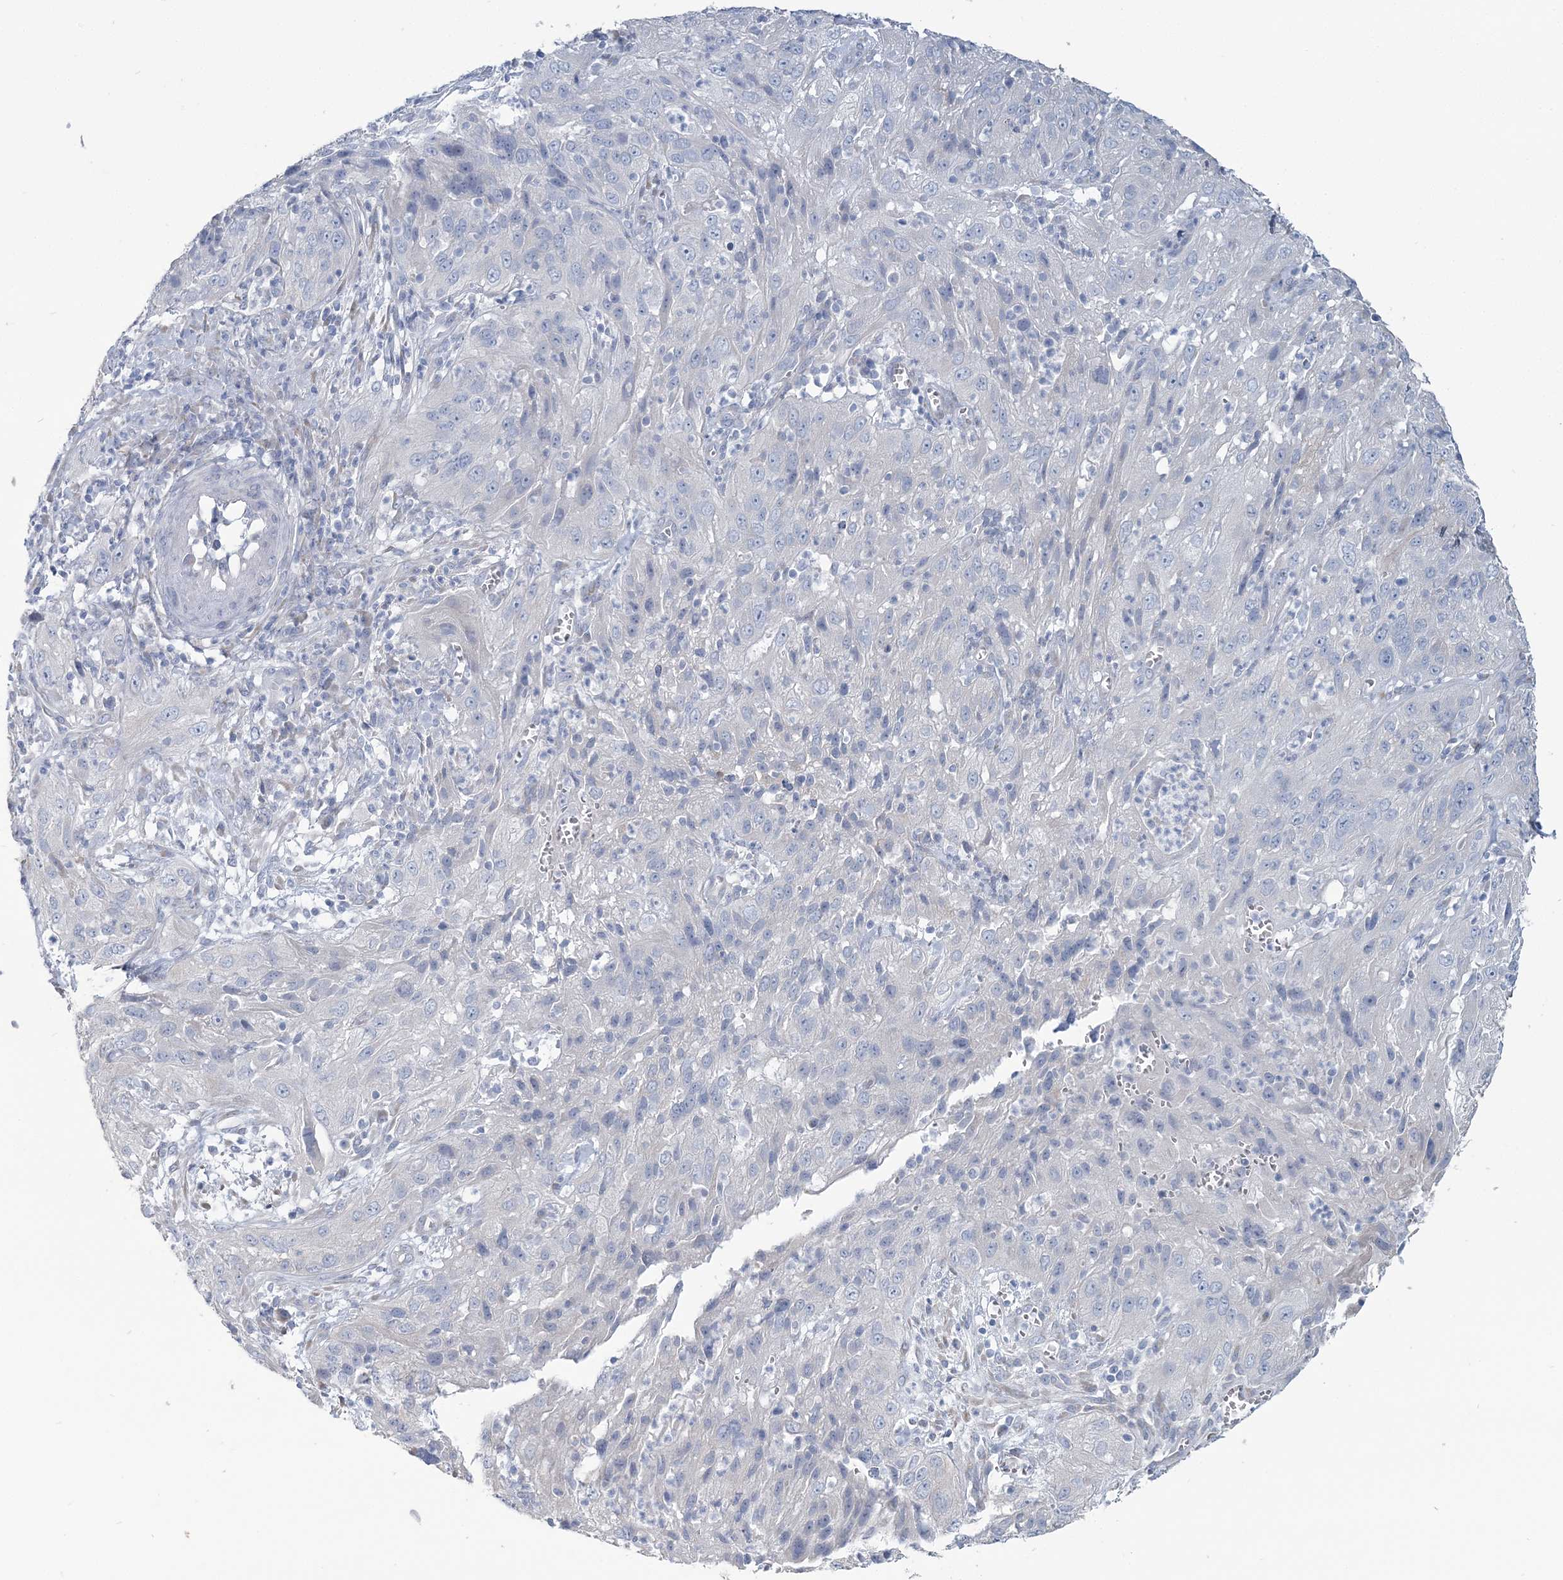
{"staining": {"intensity": "negative", "quantity": "none", "location": "none"}, "tissue": "cervical cancer", "cell_type": "Tumor cells", "image_type": "cancer", "snomed": [{"axis": "morphology", "description": "Squamous cell carcinoma, NOS"}, {"axis": "topography", "description": "Cervix"}], "caption": "There is no significant positivity in tumor cells of cervical squamous cell carcinoma. (Stains: DAB immunohistochemistry with hematoxylin counter stain, Microscopy: brightfield microscopy at high magnification).", "gene": "CMBL", "patient": {"sex": "female", "age": 32}}